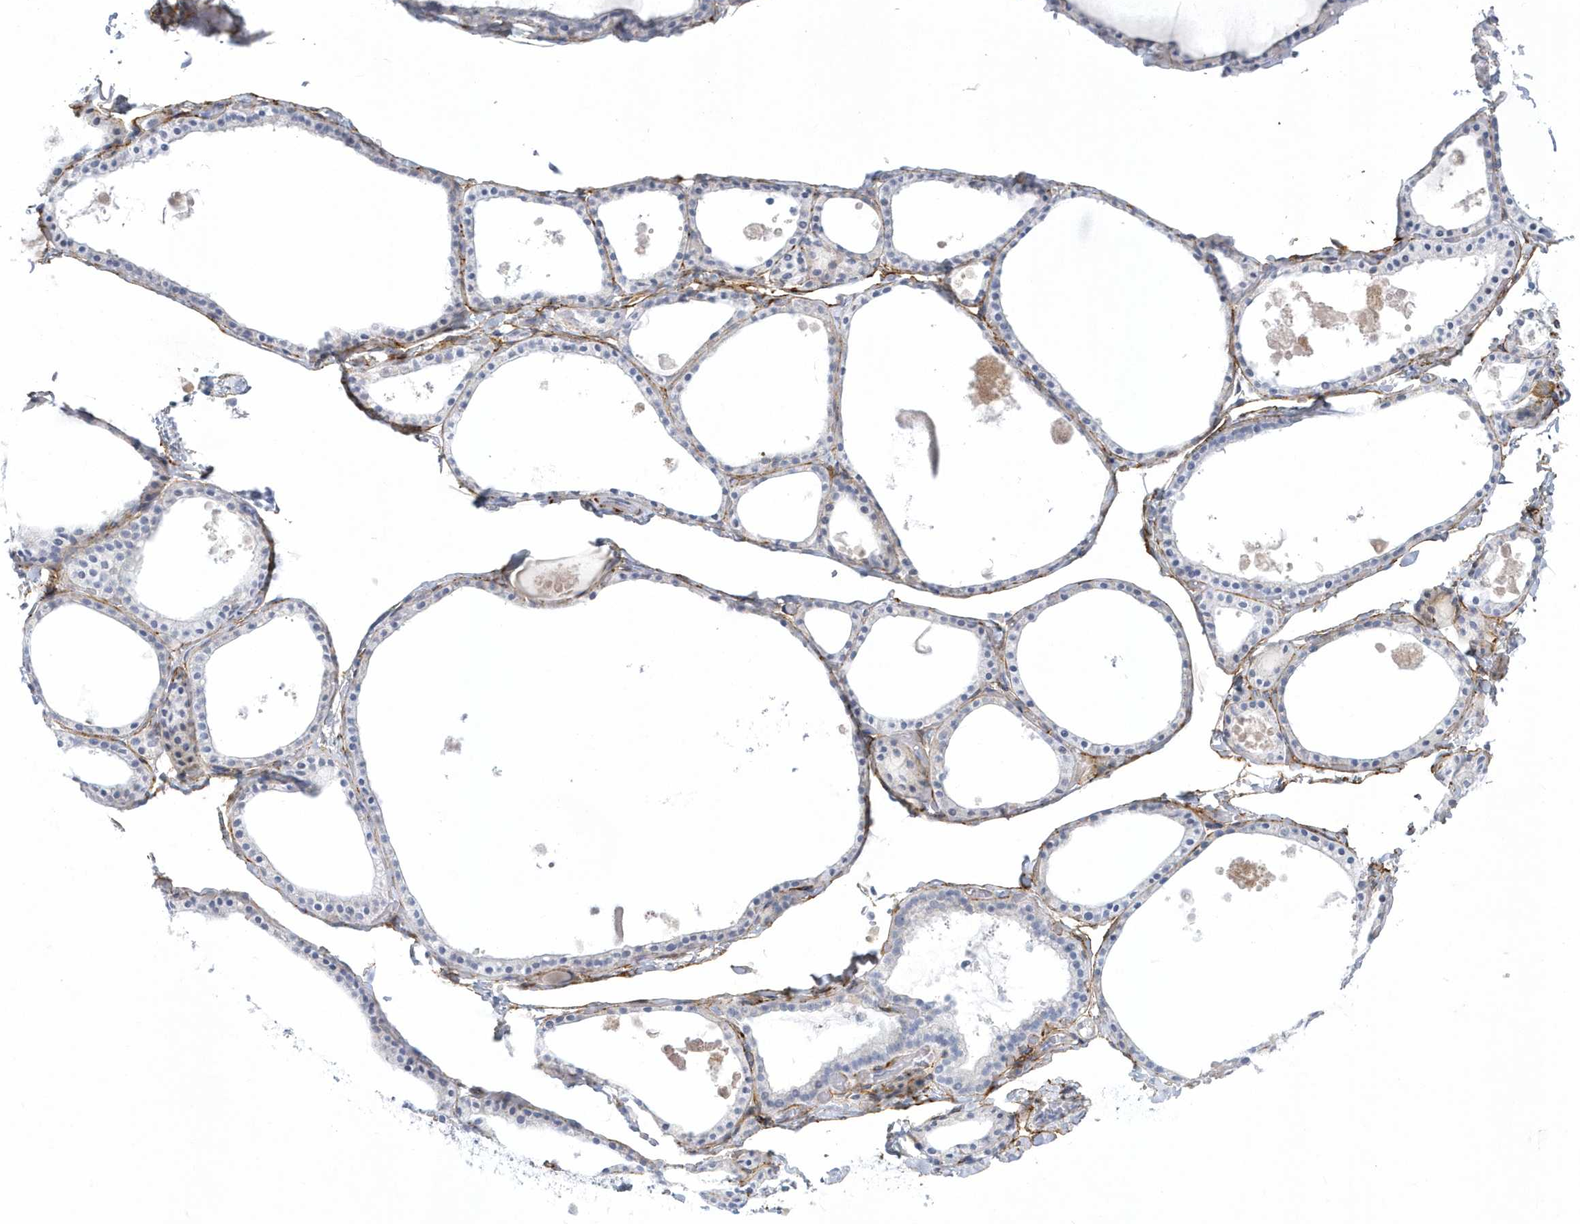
{"staining": {"intensity": "moderate", "quantity": "<25%", "location": "cytoplasmic/membranous"}, "tissue": "thyroid gland", "cell_type": "Glandular cells", "image_type": "normal", "snomed": [{"axis": "morphology", "description": "Normal tissue, NOS"}, {"axis": "topography", "description": "Thyroid gland"}], "caption": "Protein analysis of normal thyroid gland displays moderate cytoplasmic/membranous expression in about <25% of glandular cells. (DAB (3,3'-diaminobenzidine) IHC with brightfield microscopy, high magnification).", "gene": "WDR27", "patient": {"sex": "male", "age": 56}}